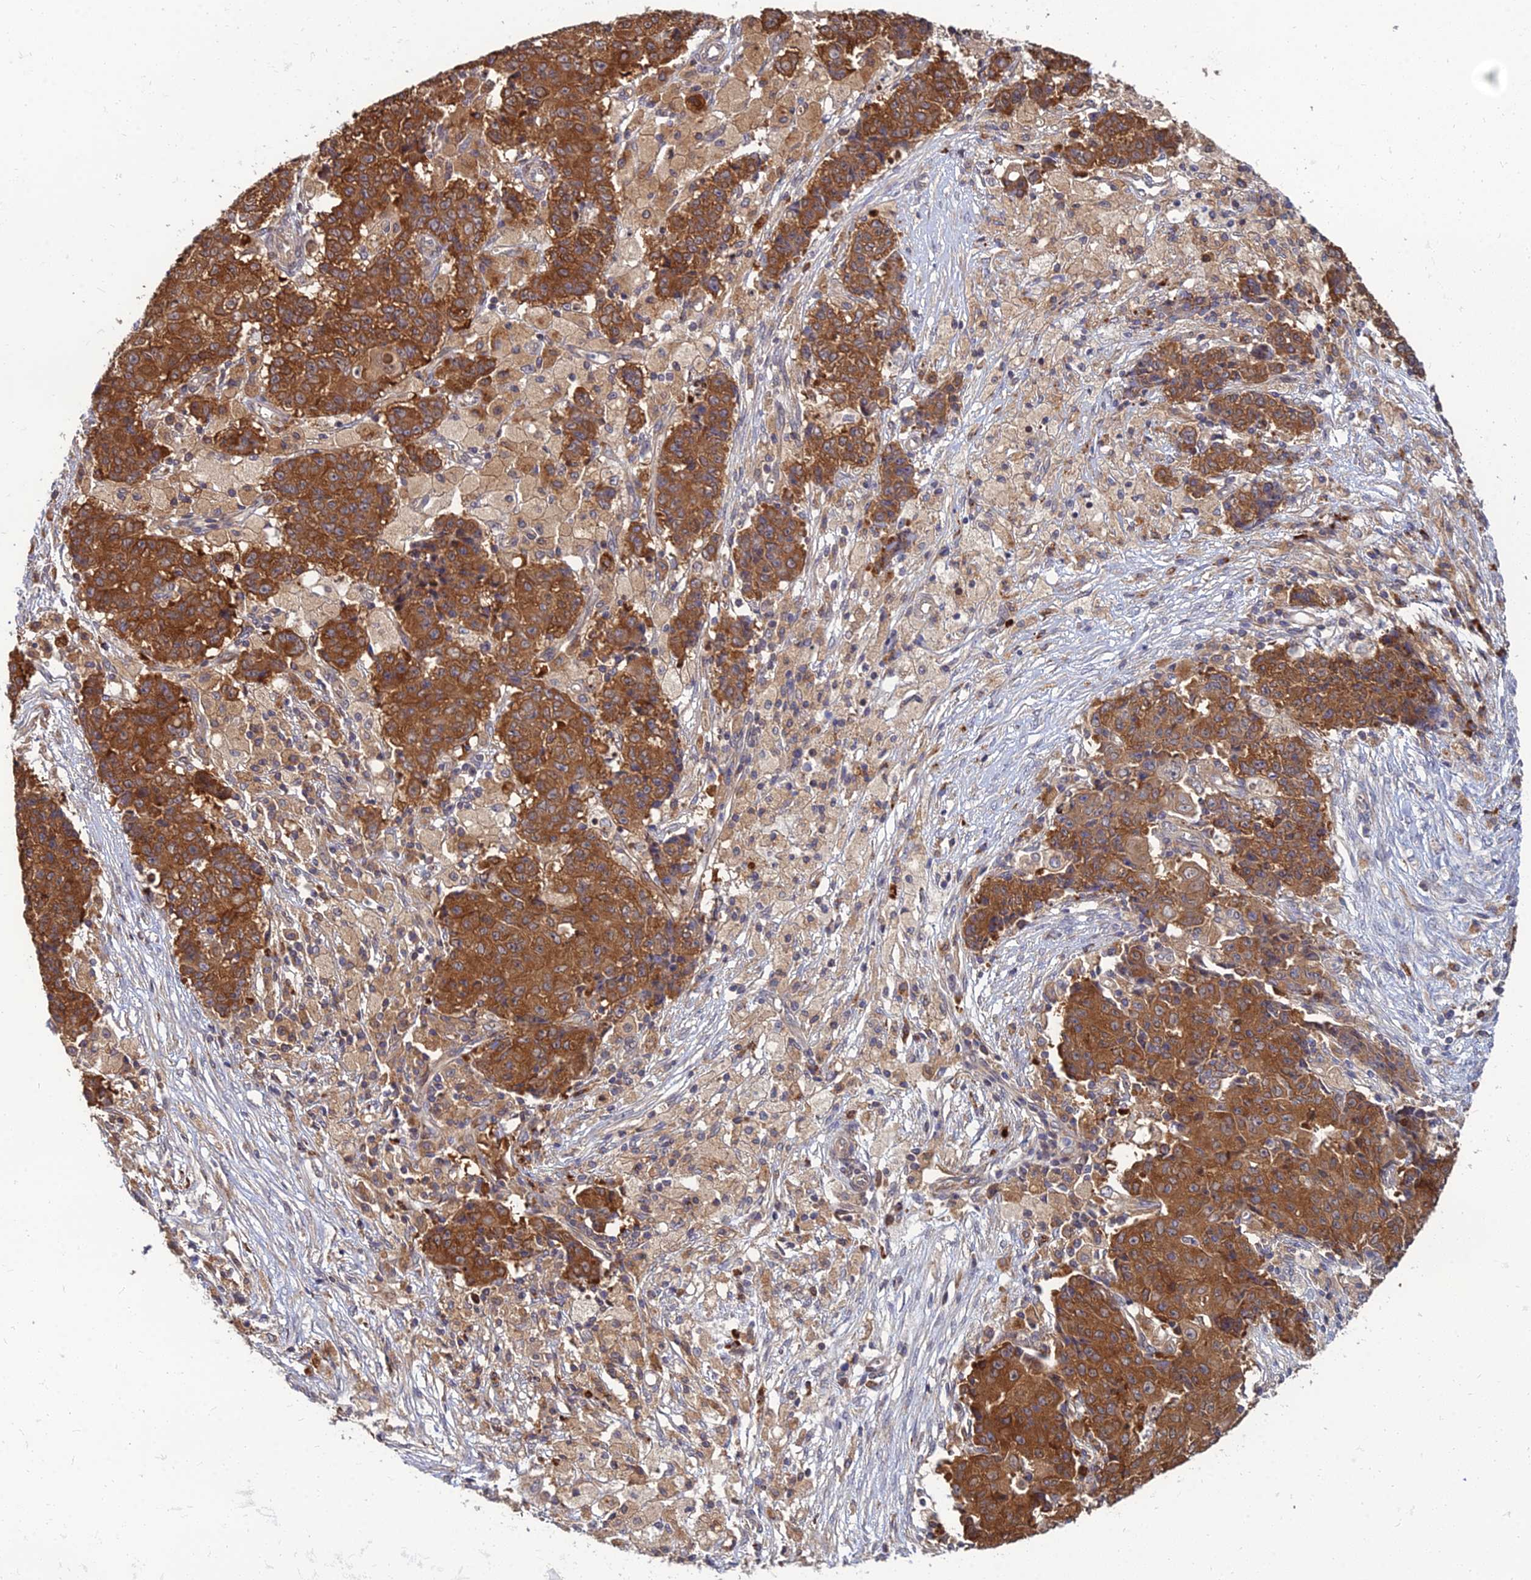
{"staining": {"intensity": "strong", "quantity": ">75%", "location": "cytoplasmic/membranous"}, "tissue": "ovarian cancer", "cell_type": "Tumor cells", "image_type": "cancer", "snomed": [{"axis": "morphology", "description": "Carcinoma, endometroid"}, {"axis": "topography", "description": "Ovary"}], "caption": "Immunohistochemistry (IHC) histopathology image of human ovarian cancer (endometroid carcinoma) stained for a protein (brown), which exhibits high levels of strong cytoplasmic/membranous expression in about >75% of tumor cells.", "gene": "CCT6B", "patient": {"sex": "female", "age": 42}}